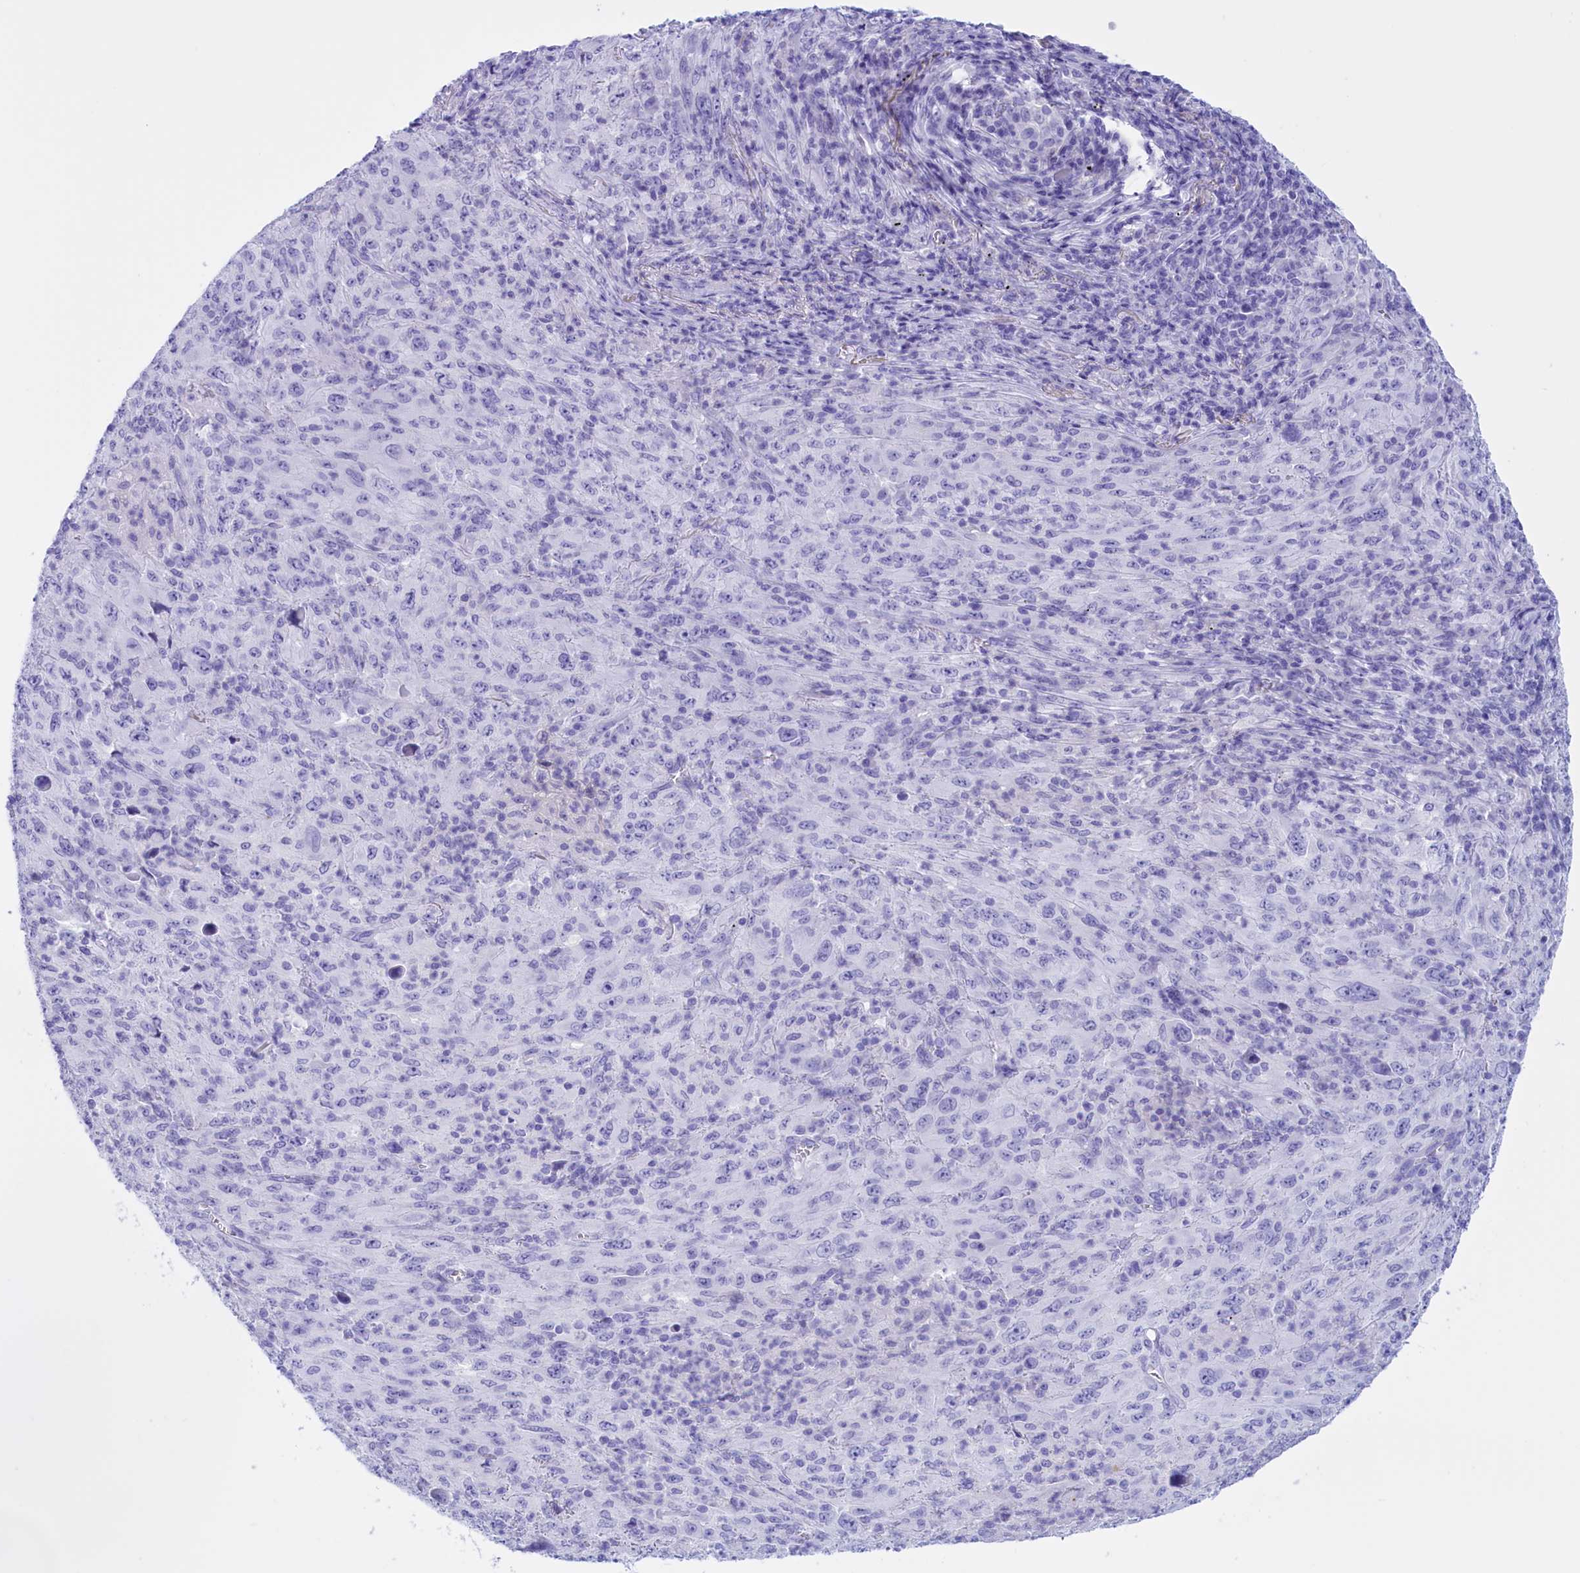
{"staining": {"intensity": "negative", "quantity": "none", "location": "none"}, "tissue": "melanoma", "cell_type": "Tumor cells", "image_type": "cancer", "snomed": [{"axis": "morphology", "description": "Malignant melanoma, Metastatic site"}, {"axis": "topography", "description": "Skin"}], "caption": "Human malignant melanoma (metastatic site) stained for a protein using IHC reveals no expression in tumor cells.", "gene": "BRI3", "patient": {"sex": "female", "age": 56}}